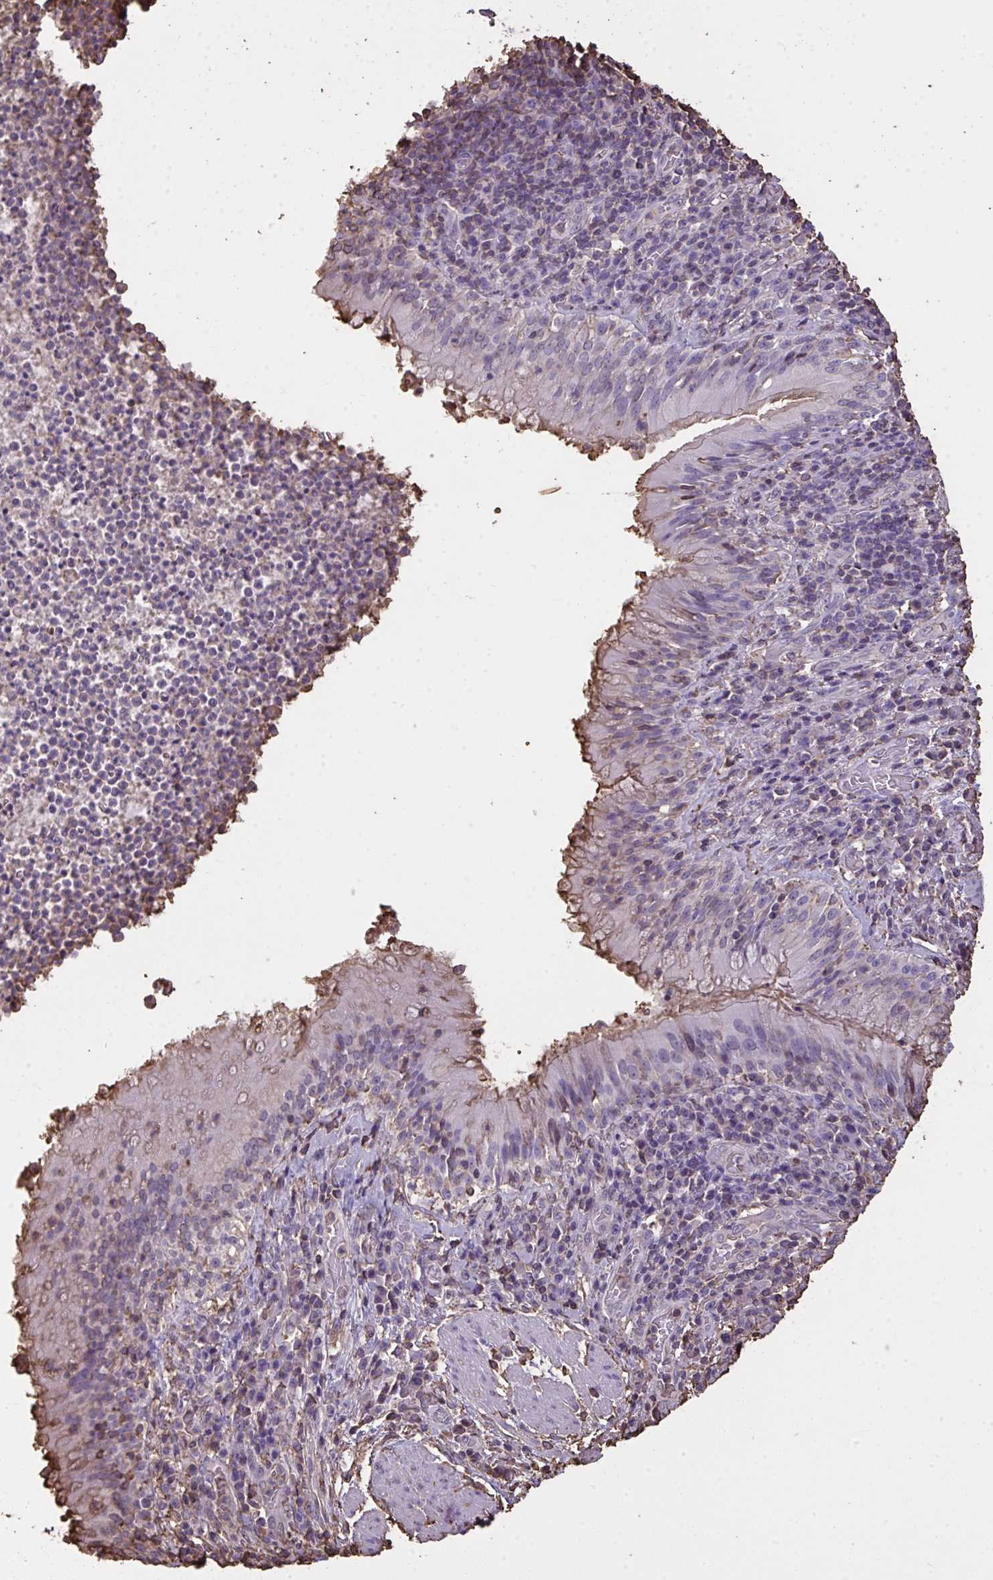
{"staining": {"intensity": "strong", "quantity": "25%-75%", "location": "cytoplasmic/membranous"}, "tissue": "bronchus", "cell_type": "Respiratory epithelial cells", "image_type": "normal", "snomed": [{"axis": "morphology", "description": "Normal tissue, NOS"}, {"axis": "topography", "description": "Lymph node"}, {"axis": "topography", "description": "Bronchus"}], "caption": "Immunohistochemistry (DAB) staining of benign human bronchus shows strong cytoplasmic/membranous protein expression in about 25%-75% of respiratory epithelial cells. (Brightfield microscopy of DAB IHC at high magnification).", "gene": "ANXA5", "patient": {"sex": "male", "age": 56}}